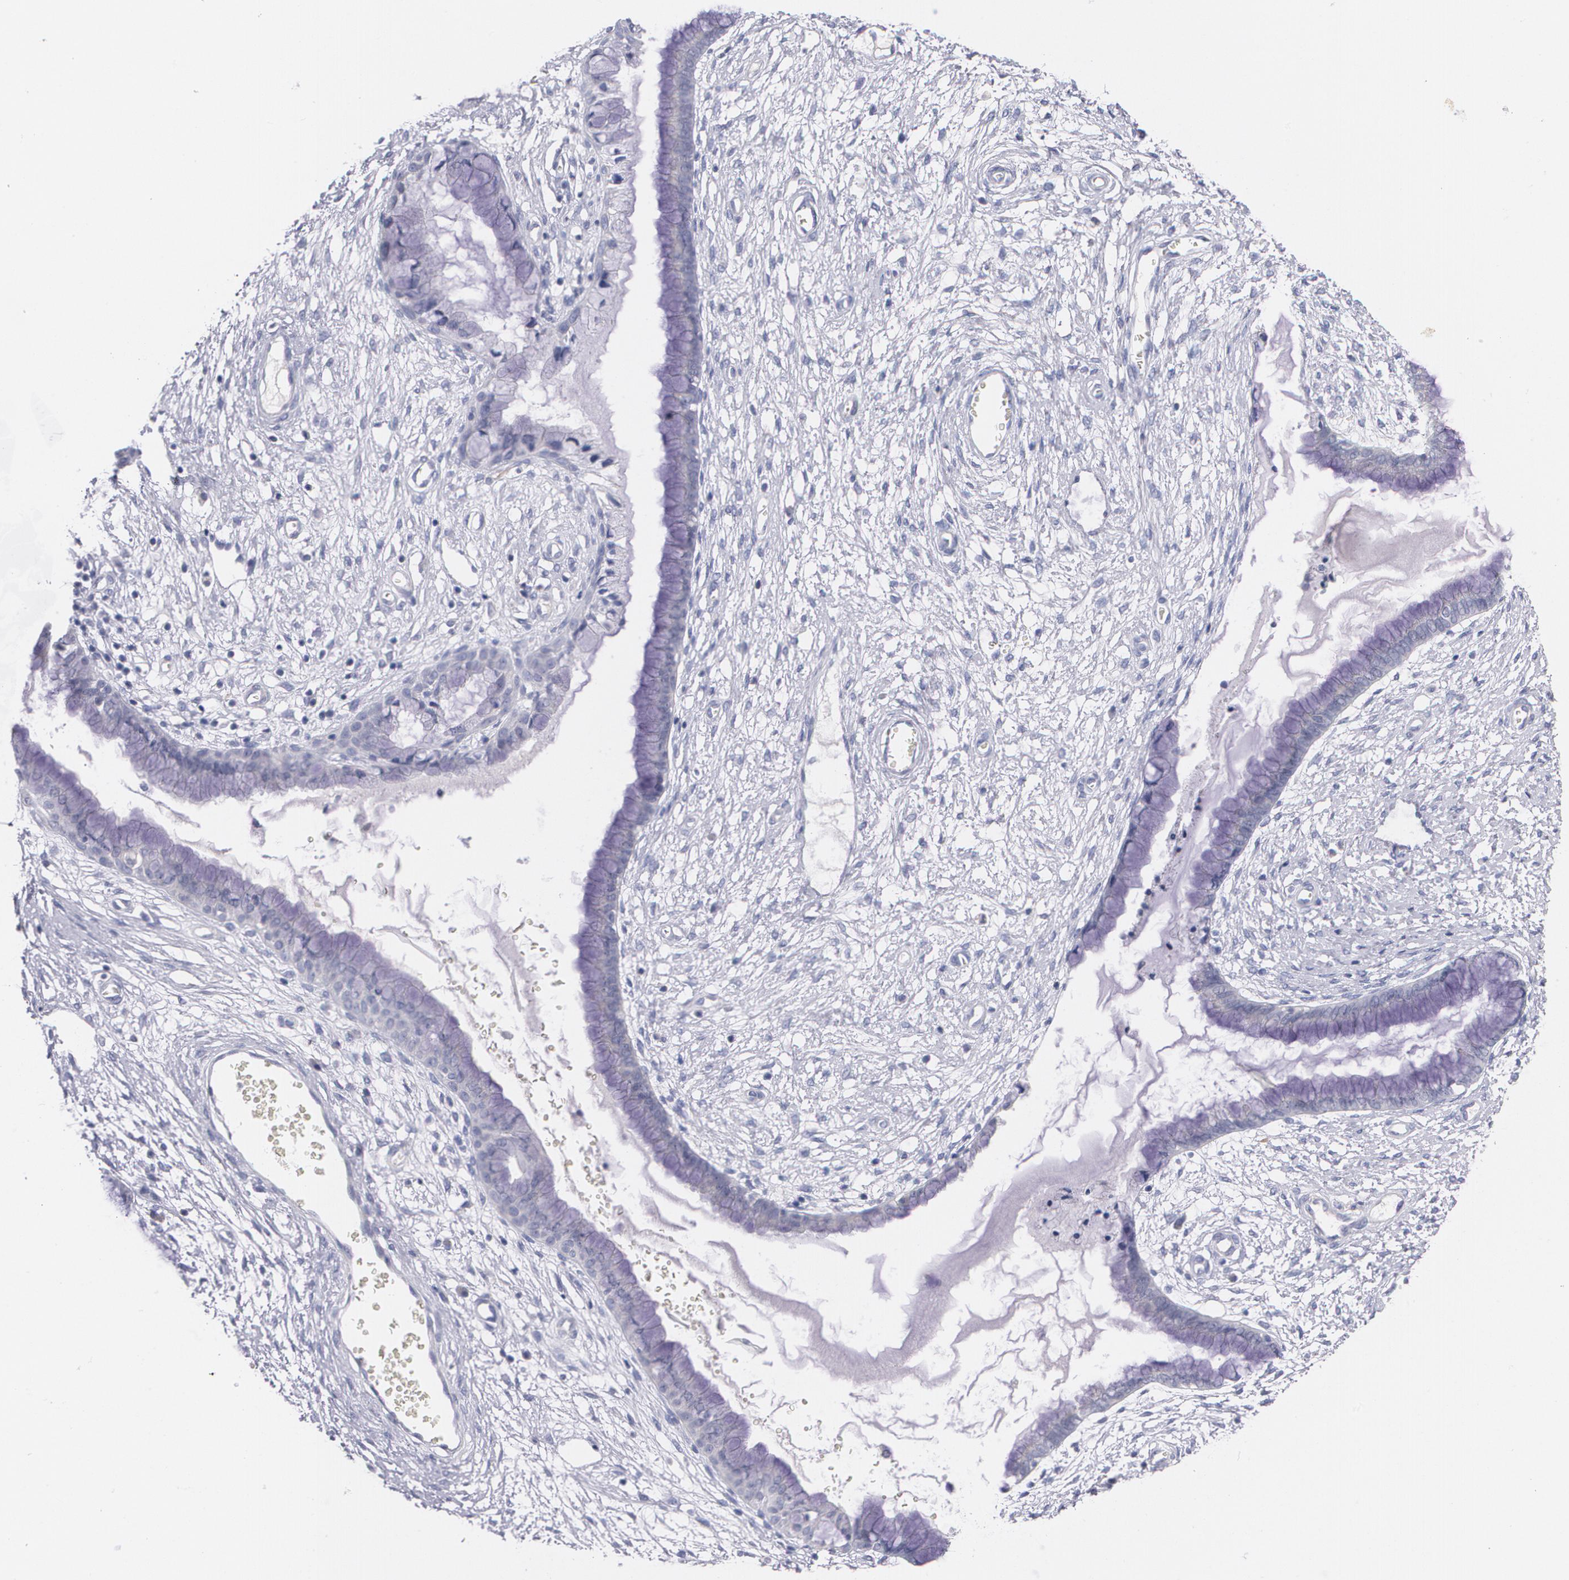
{"staining": {"intensity": "negative", "quantity": "none", "location": "none"}, "tissue": "cervix", "cell_type": "Glandular cells", "image_type": "normal", "snomed": [{"axis": "morphology", "description": "Normal tissue, NOS"}, {"axis": "topography", "description": "Cervix"}], "caption": "Human cervix stained for a protein using immunohistochemistry demonstrates no positivity in glandular cells.", "gene": "HMMR", "patient": {"sex": "female", "age": 55}}